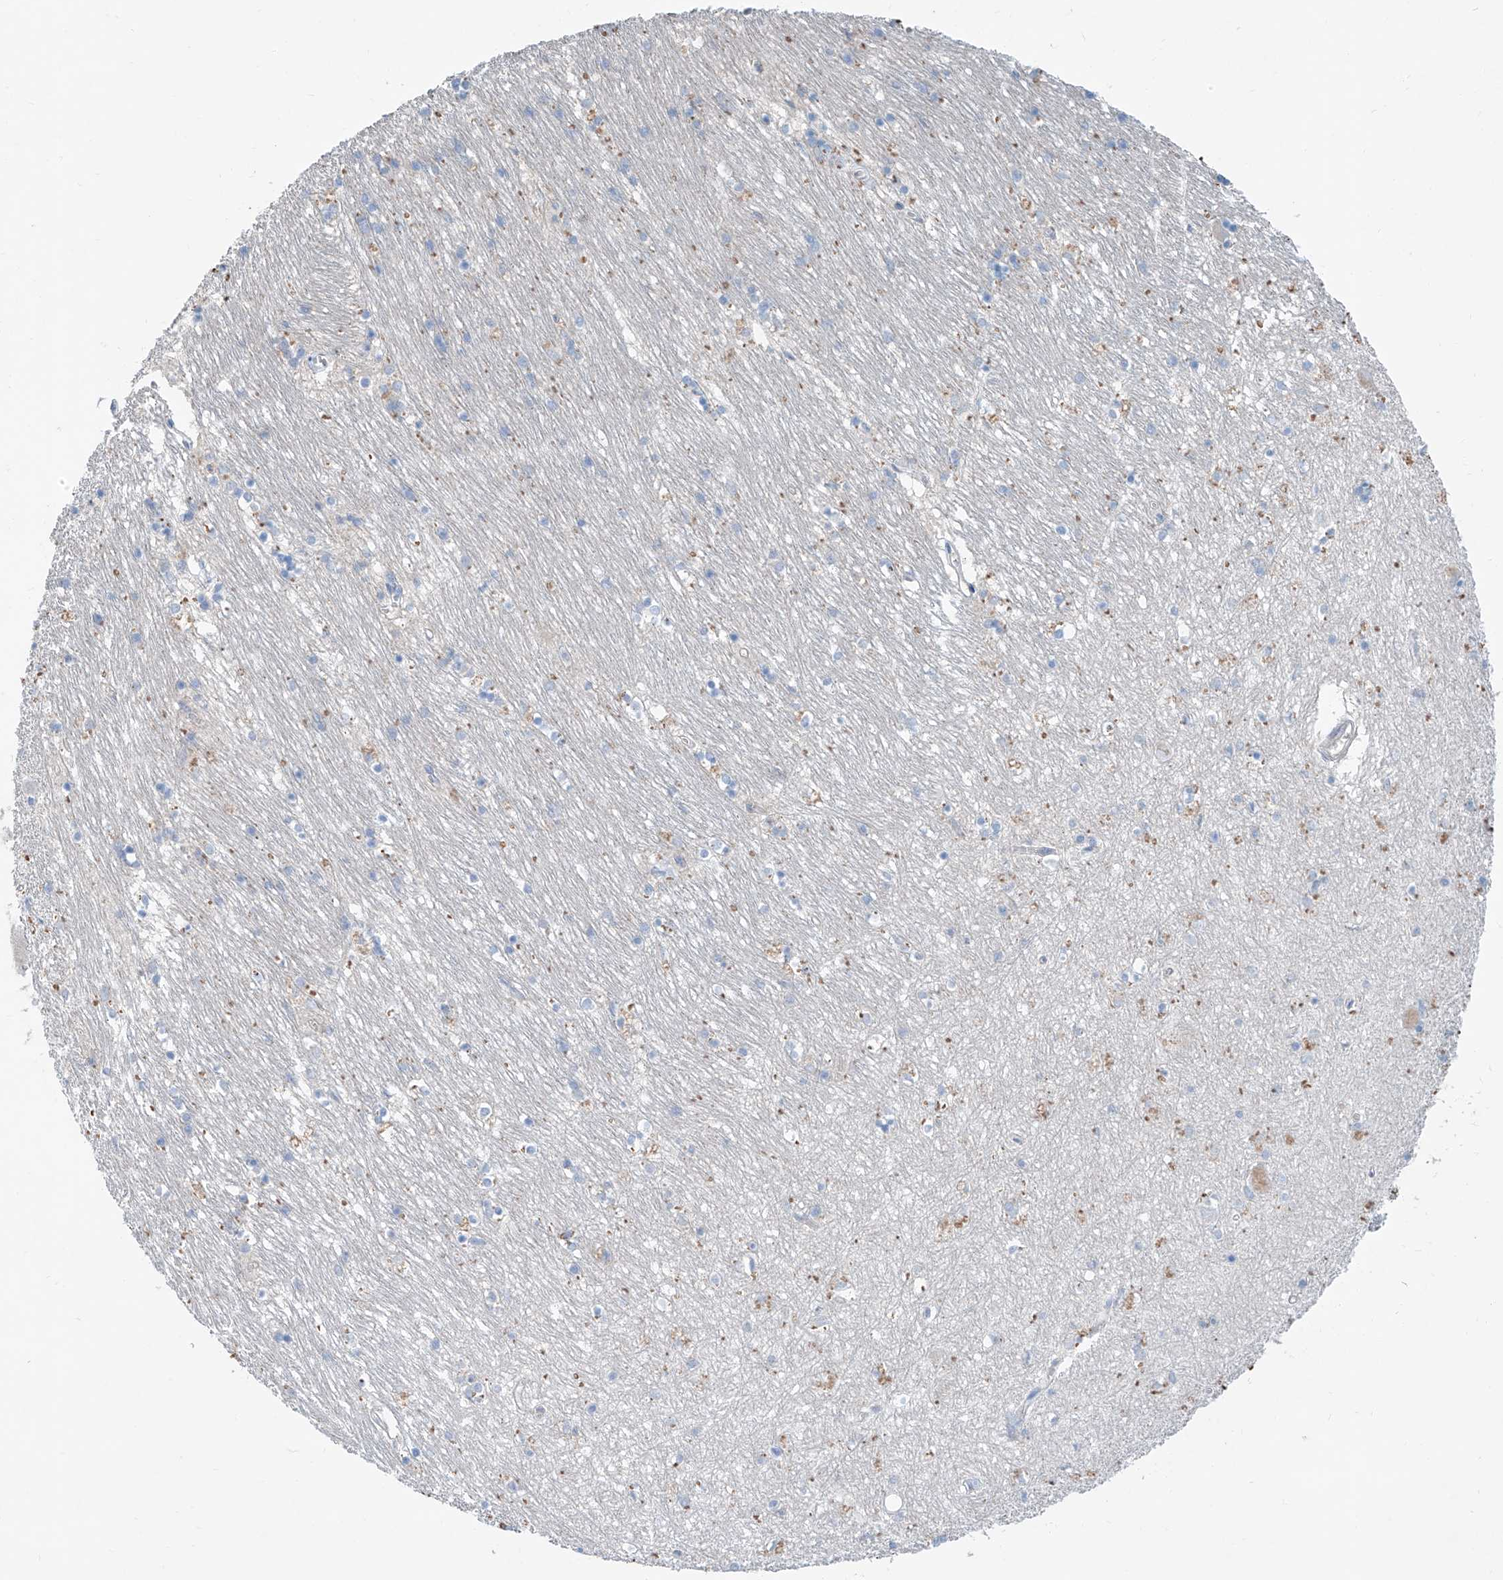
{"staining": {"intensity": "negative", "quantity": "none", "location": "none"}, "tissue": "hippocampus", "cell_type": "Glial cells", "image_type": "normal", "snomed": [{"axis": "morphology", "description": "Normal tissue, NOS"}, {"axis": "topography", "description": "Hippocampus"}], "caption": "IHC of normal hippocampus exhibits no positivity in glial cells.", "gene": "ANKRD34A", "patient": {"sex": "male", "age": 70}}